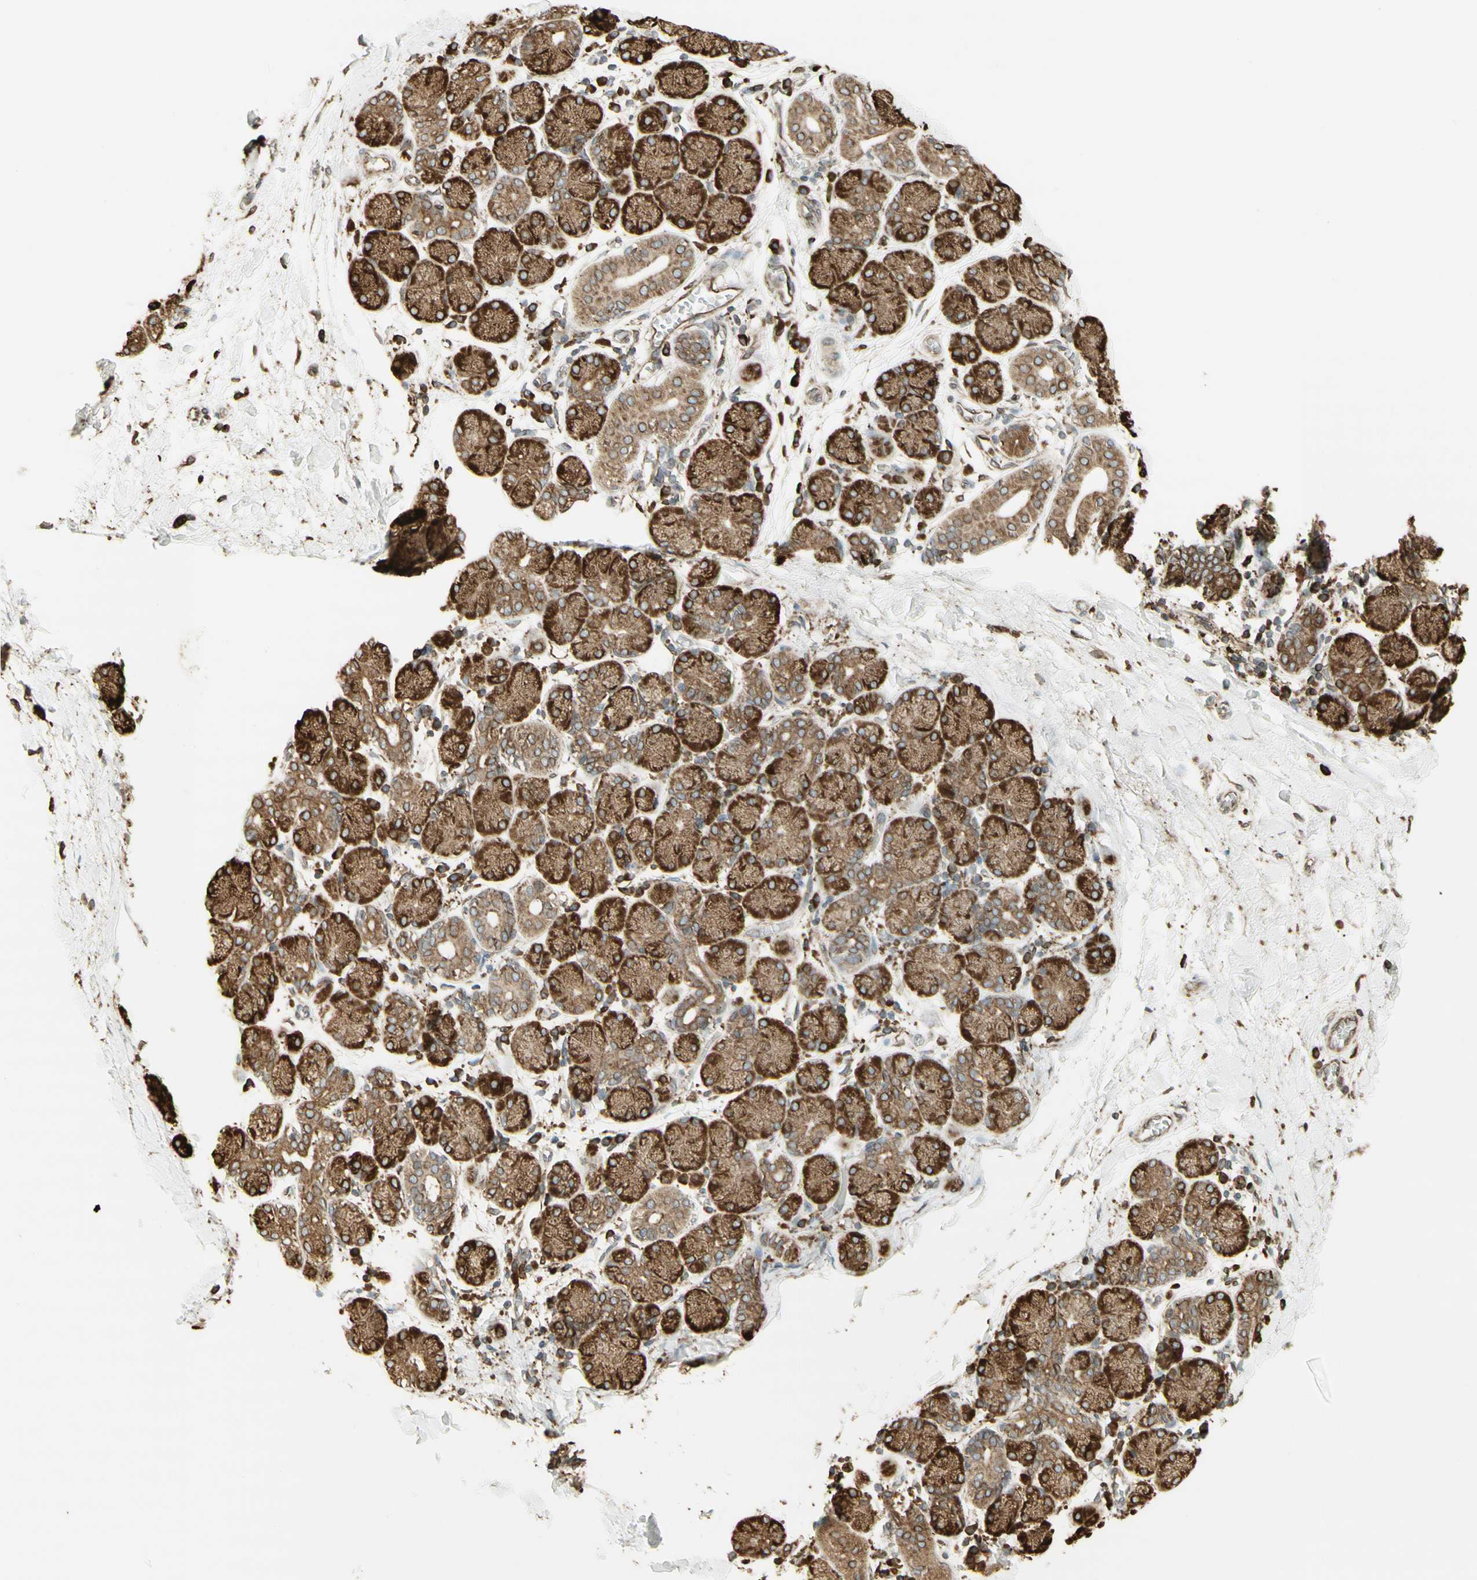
{"staining": {"intensity": "moderate", "quantity": ">75%", "location": "cytoplasmic/membranous"}, "tissue": "salivary gland", "cell_type": "Glandular cells", "image_type": "normal", "snomed": [{"axis": "morphology", "description": "Normal tissue, NOS"}, {"axis": "topography", "description": "Salivary gland"}], "caption": "Immunohistochemistry (IHC) micrograph of normal salivary gland stained for a protein (brown), which shows medium levels of moderate cytoplasmic/membranous staining in about >75% of glandular cells.", "gene": "CANX", "patient": {"sex": "female", "age": 24}}